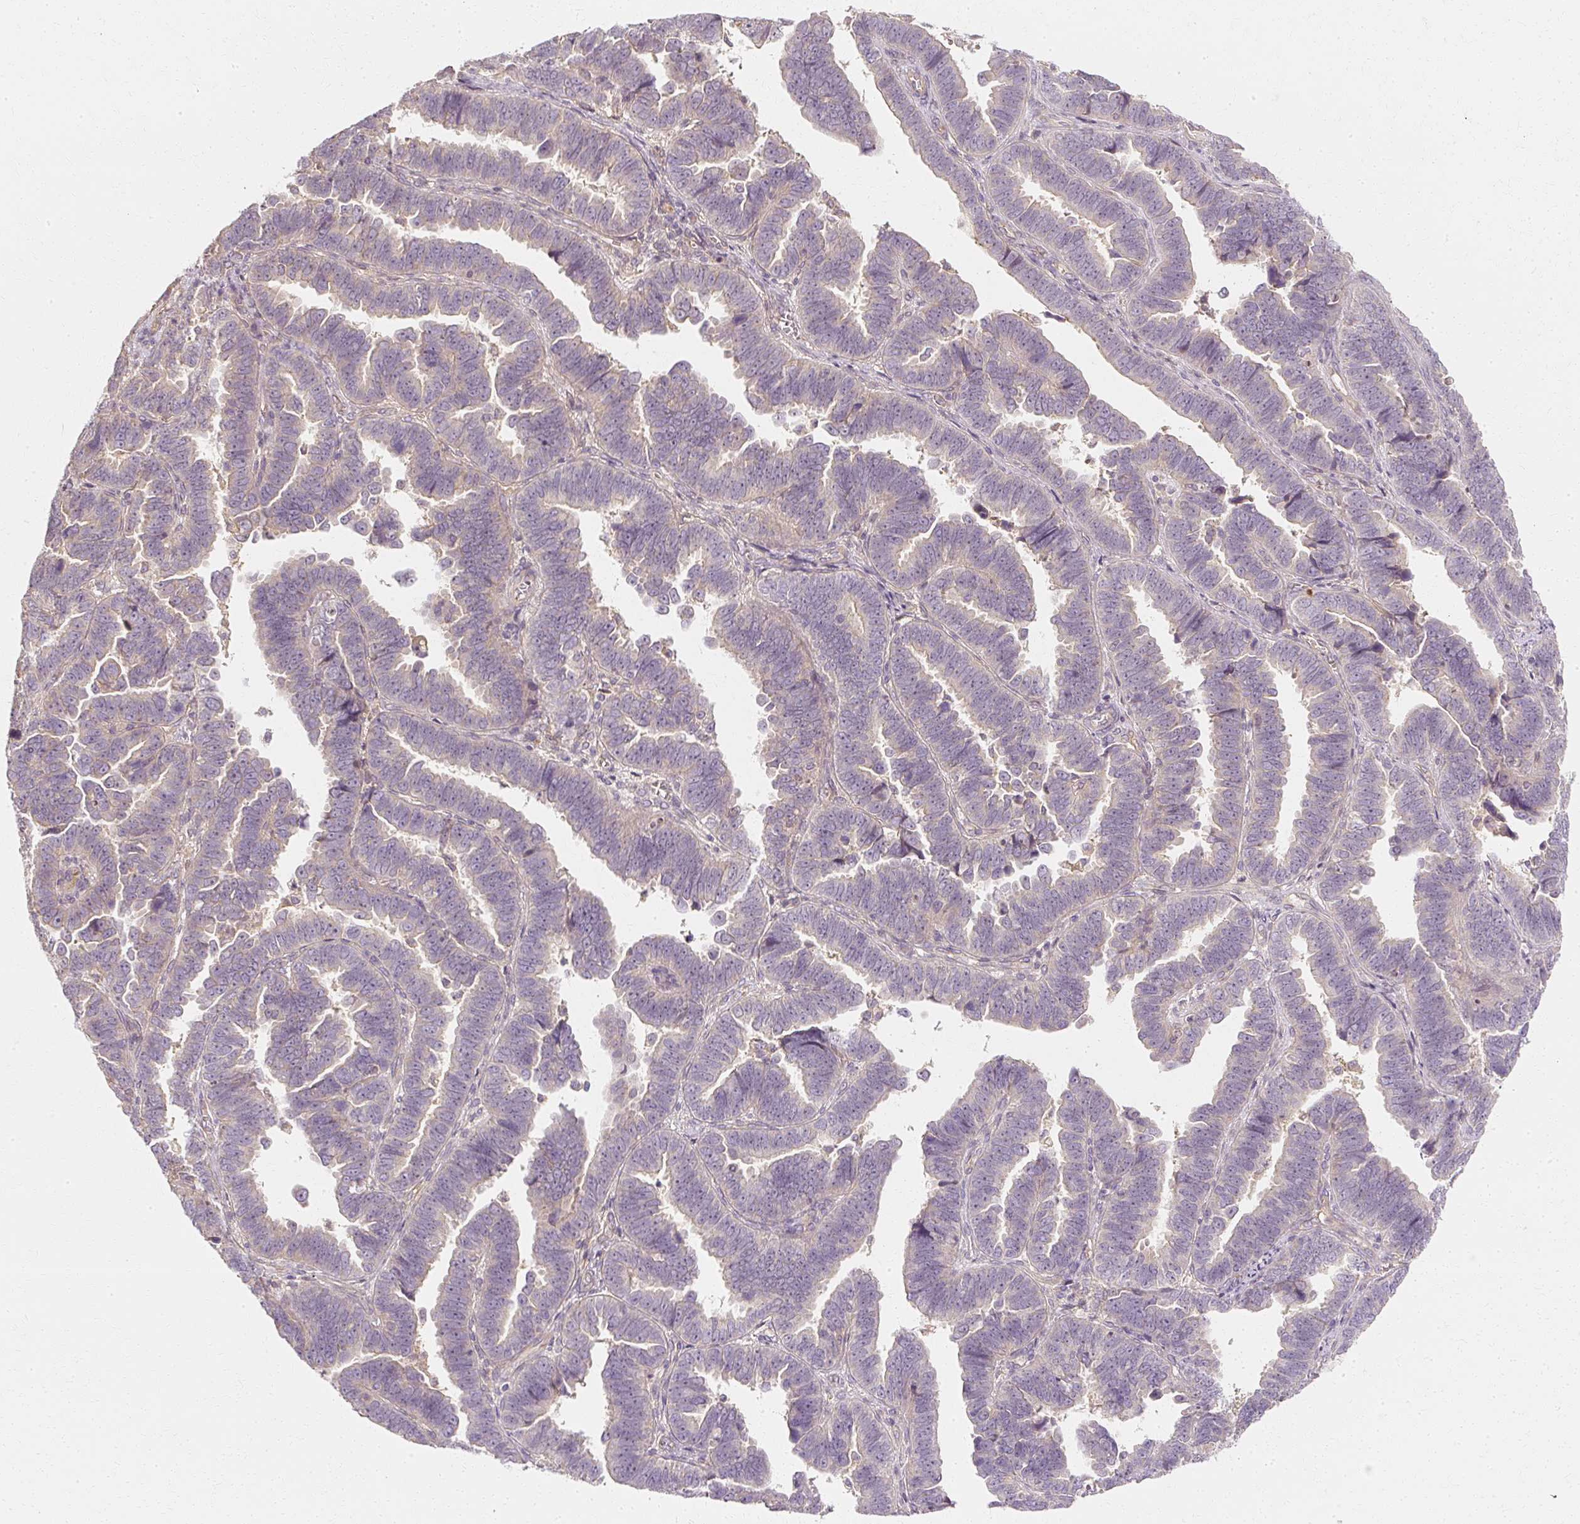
{"staining": {"intensity": "negative", "quantity": "none", "location": "none"}, "tissue": "endometrial cancer", "cell_type": "Tumor cells", "image_type": "cancer", "snomed": [{"axis": "morphology", "description": "Adenocarcinoma, NOS"}, {"axis": "topography", "description": "Endometrium"}], "caption": "Immunohistochemistry histopathology image of neoplastic tissue: human endometrial cancer (adenocarcinoma) stained with DAB (3,3'-diaminobenzidine) reveals no significant protein staining in tumor cells.", "gene": "GNAQ", "patient": {"sex": "female", "age": 75}}